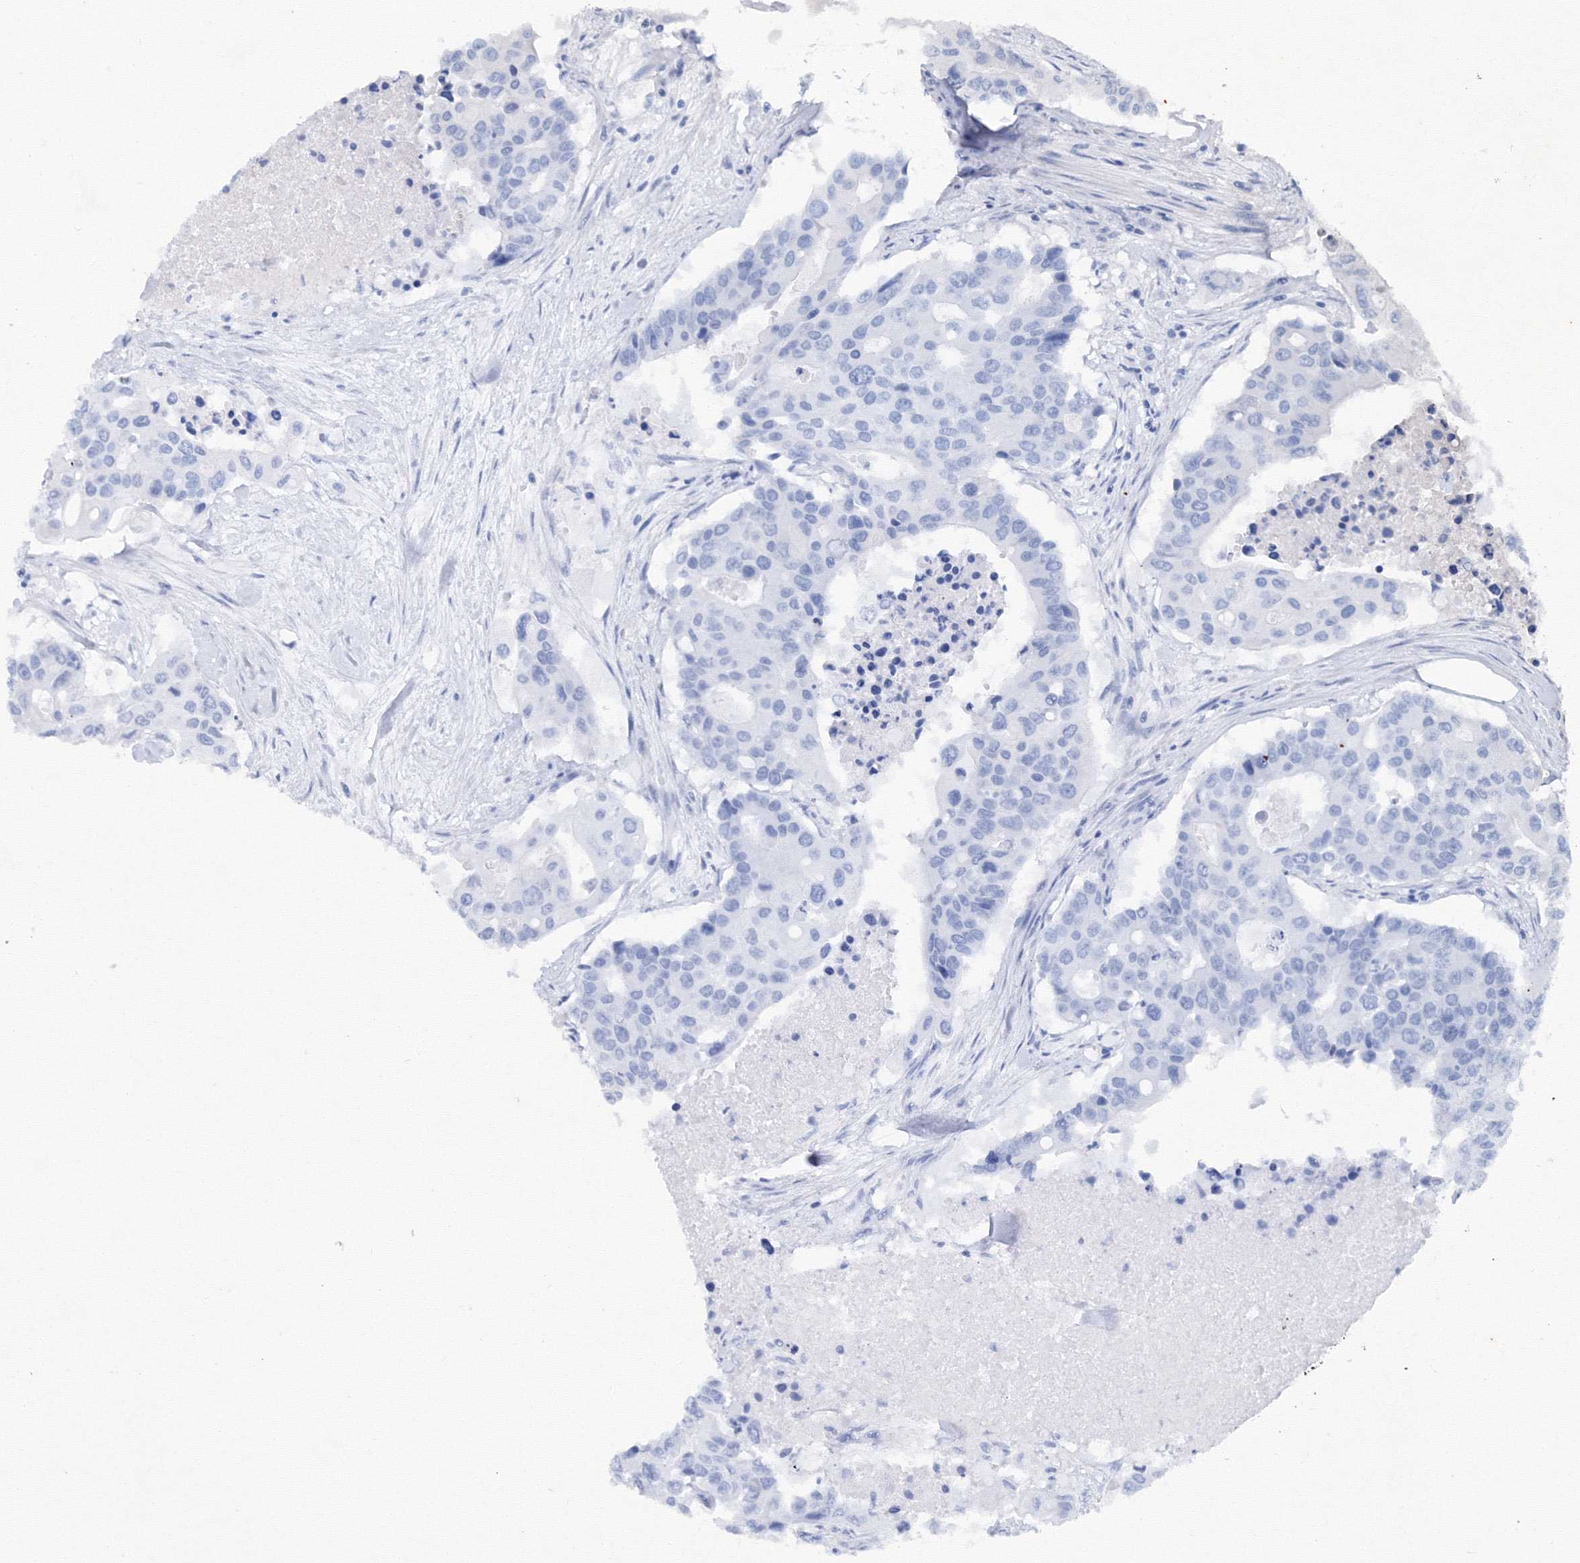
{"staining": {"intensity": "negative", "quantity": "none", "location": "none"}, "tissue": "colorectal cancer", "cell_type": "Tumor cells", "image_type": "cancer", "snomed": [{"axis": "morphology", "description": "Adenocarcinoma, NOS"}, {"axis": "topography", "description": "Colon"}], "caption": "IHC image of adenocarcinoma (colorectal) stained for a protein (brown), which demonstrates no expression in tumor cells. (DAB (3,3'-diaminobenzidine) immunohistochemistry with hematoxylin counter stain).", "gene": "MKRN2", "patient": {"sex": "male", "age": 77}}